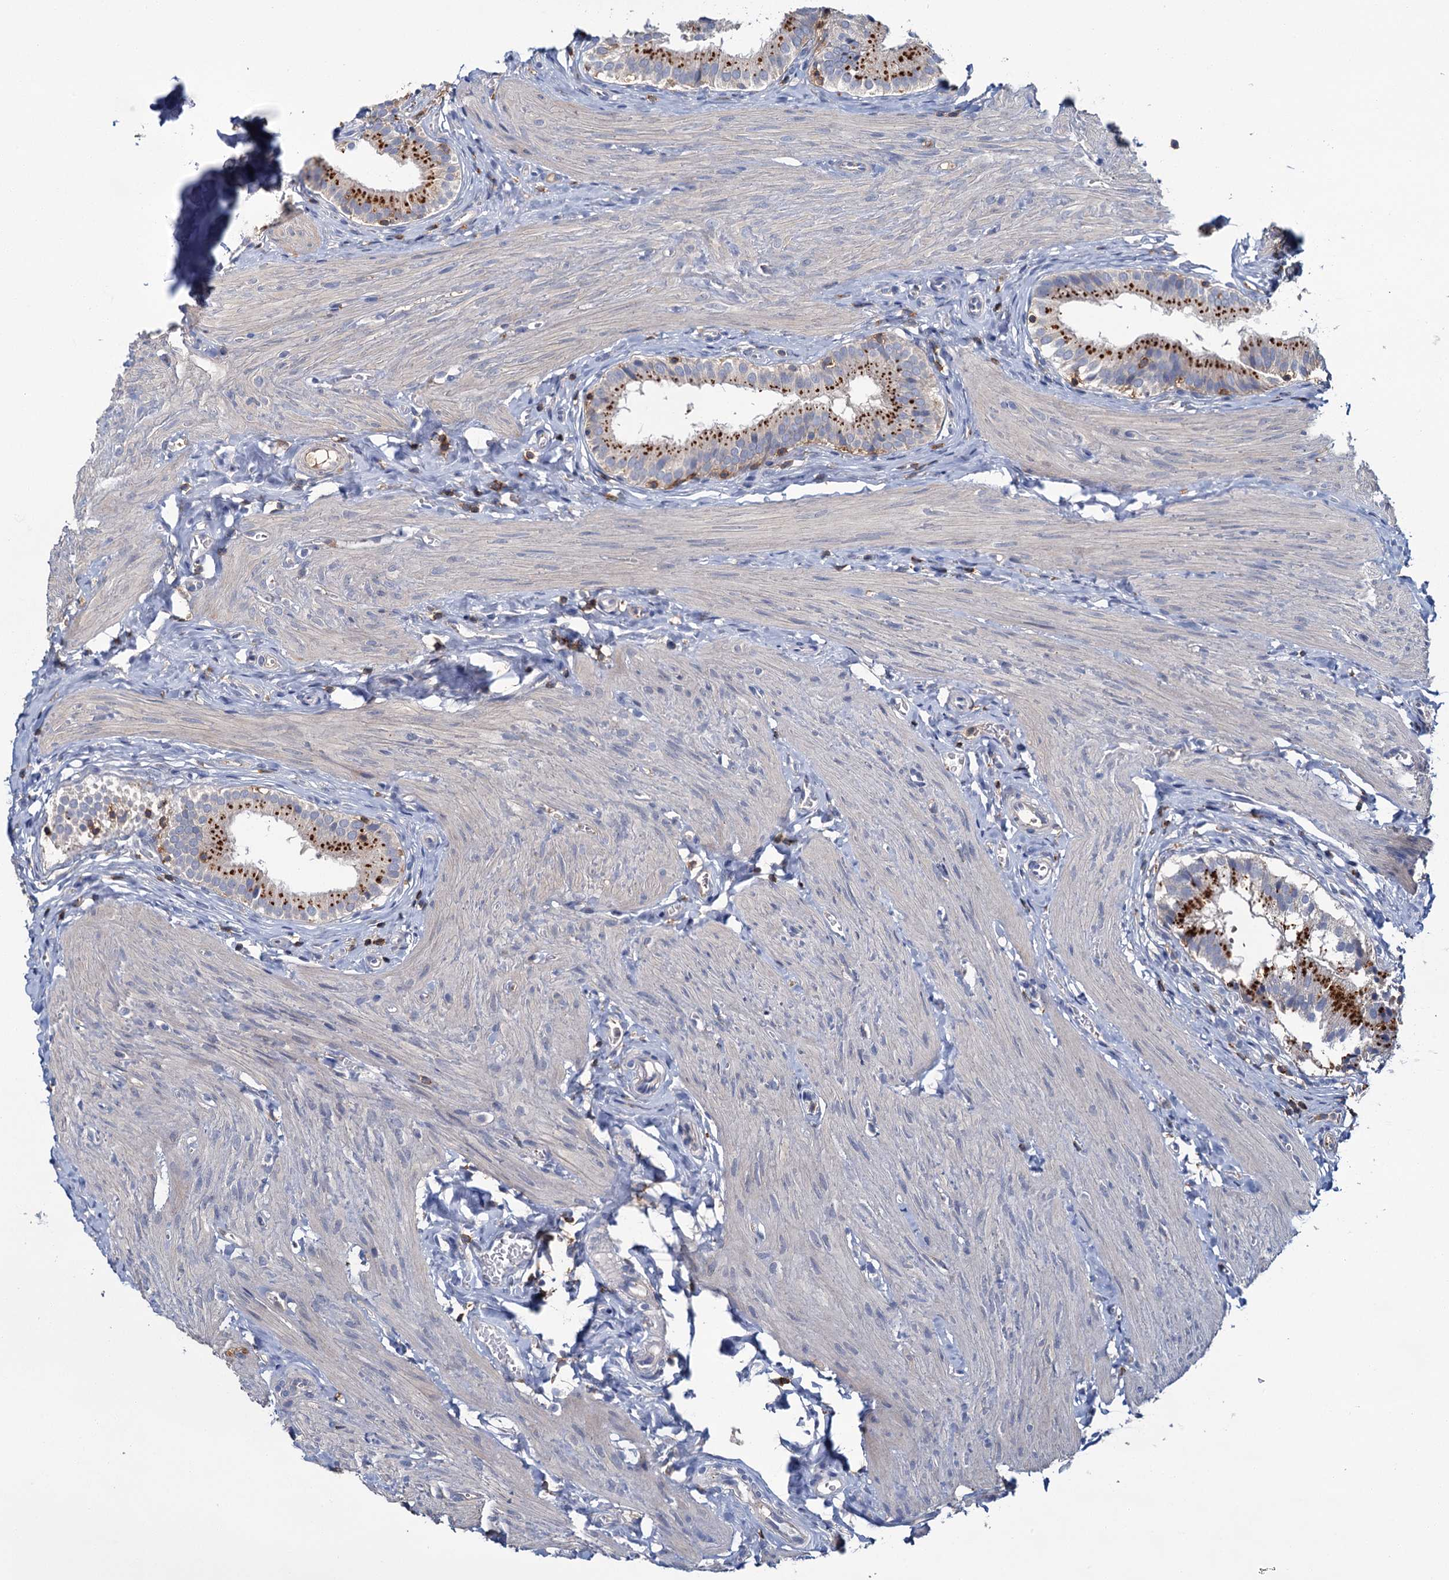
{"staining": {"intensity": "moderate", "quantity": "25%-75%", "location": "cytoplasmic/membranous"}, "tissue": "gallbladder", "cell_type": "Glandular cells", "image_type": "normal", "snomed": [{"axis": "morphology", "description": "Normal tissue, NOS"}, {"axis": "topography", "description": "Gallbladder"}], "caption": "Moderate cytoplasmic/membranous staining is seen in approximately 25%-75% of glandular cells in normal gallbladder. The staining was performed using DAB, with brown indicating positive protein expression. Nuclei are stained blue with hematoxylin.", "gene": "FGFR2", "patient": {"sex": "female", "age": 47}}